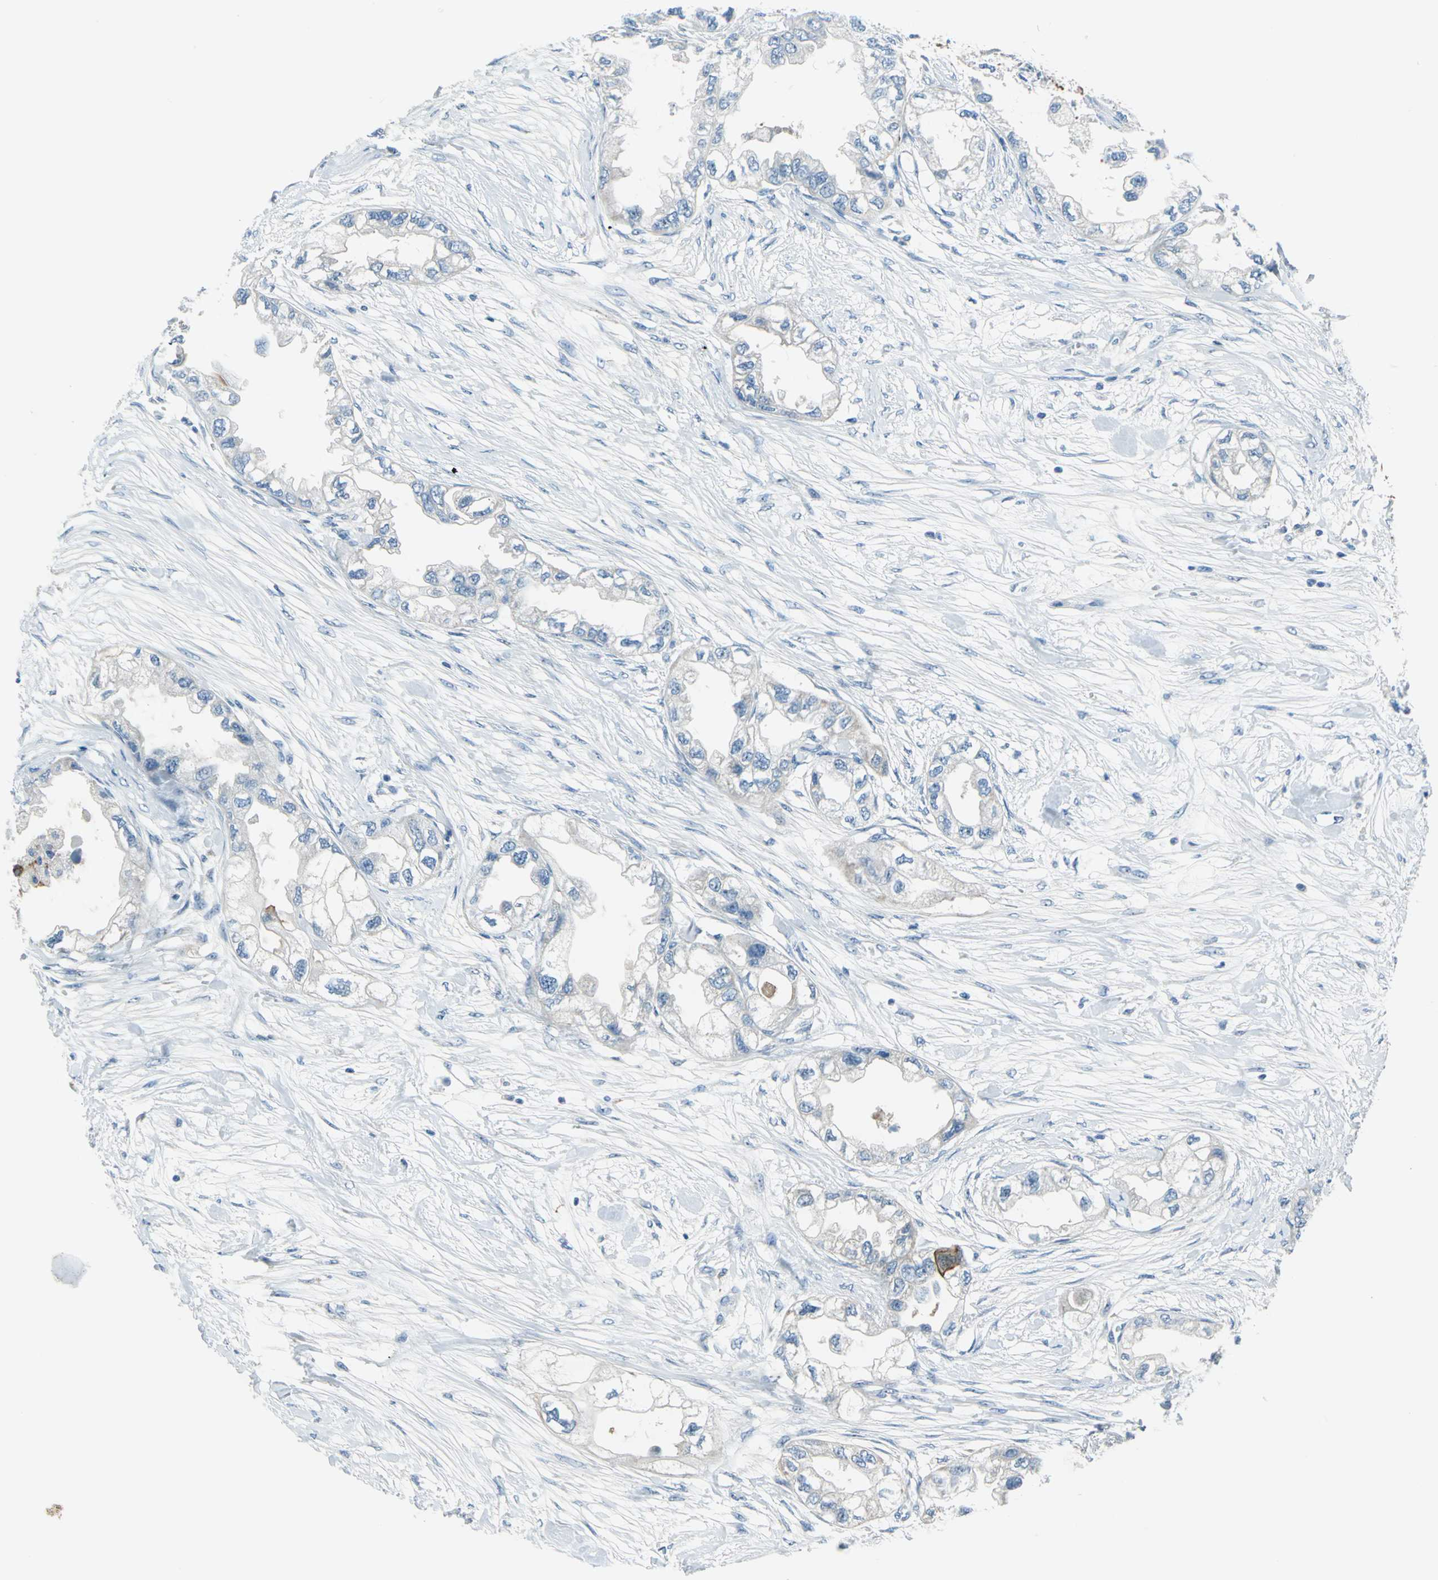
{"staining": {"intensity": "strong", "quantity": "<25%", "location": "cytoplasmic/membranous"}, "tissue": "endometrial cancer", "cell_type": "Tumor cells", "image_type": "cancer", "snomed": [{"axis": "morphology", "description": "Adenocarcinoma, NOS"}, {"axis": "topography", "description": "Endometrium"}], "caption": "Protein expression analysis of human endometrial cancer reveals strong cytoplasmic/membranous expression in about <25% of tumor cells. The staining is performed using DAB (3,3'-diaminobenzidine) brown chromogen to label protein expression. The nuclei are counter-stained blue using hematoxylin.", "gene": "MUC4", "patient": {"sex": "female", "age": 67}}